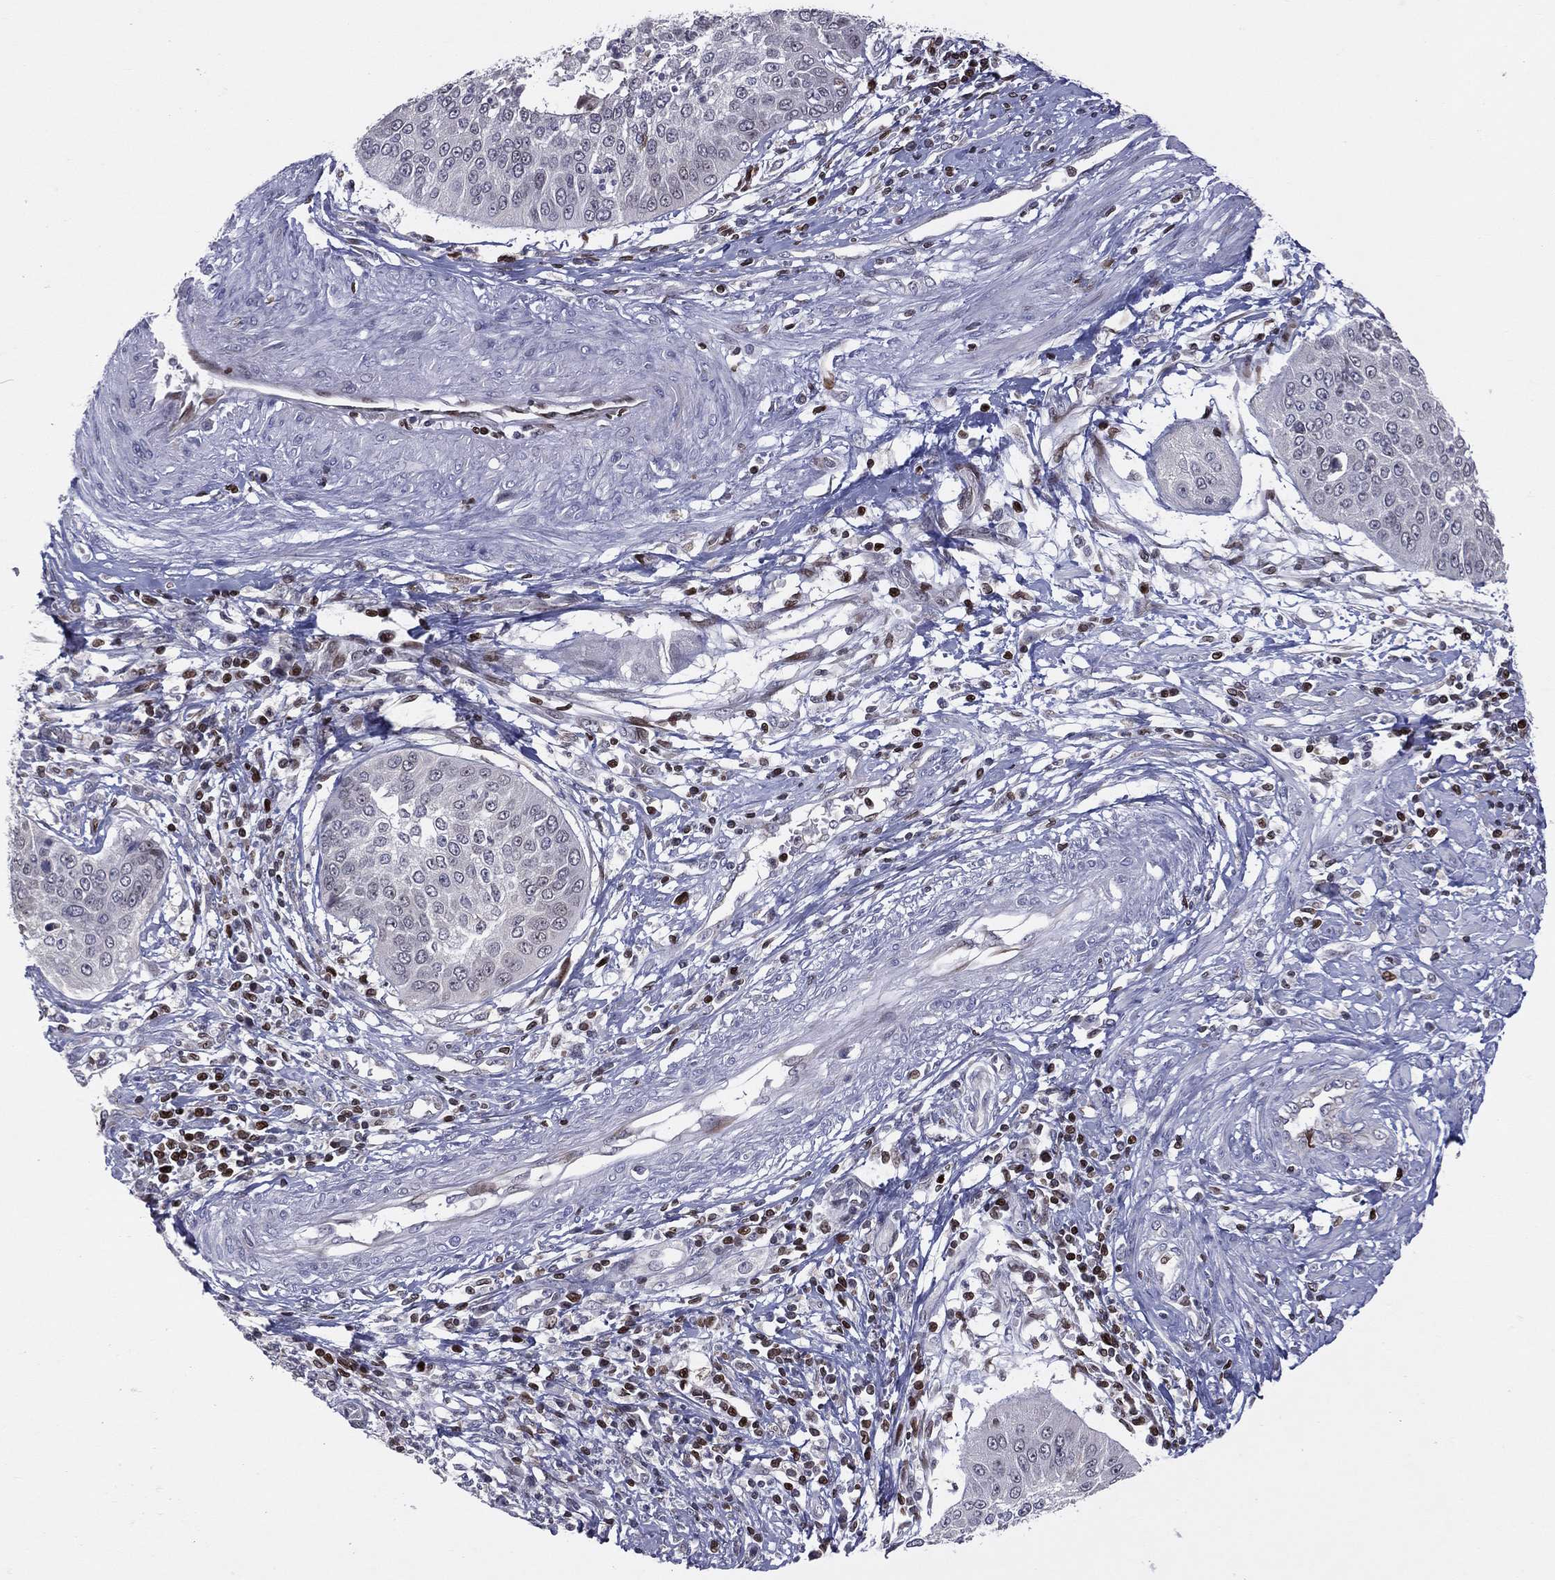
{"staining": {"intensity": "moderate", "quantity": "<25%", "location": "nuclear"}, "tissue": "cervical cancer", "cell_type": "Tumor cells", "image_type": "cancer", "snomed": [{"axis": "morphology", "description": "Normal tissue, NOS"}, {"axis": "morphology", "description": "Squamous cell carcinoma, NOS"}, {"axis": "topography", "description": "Cervix"}], "caption": "A brown stain labels moderate nuclear positivity of a protein in cervical squamous cell carcinoma tumor cells.", "gene": "DBF4B", "patient": {"sex": "female", "age": 39}}